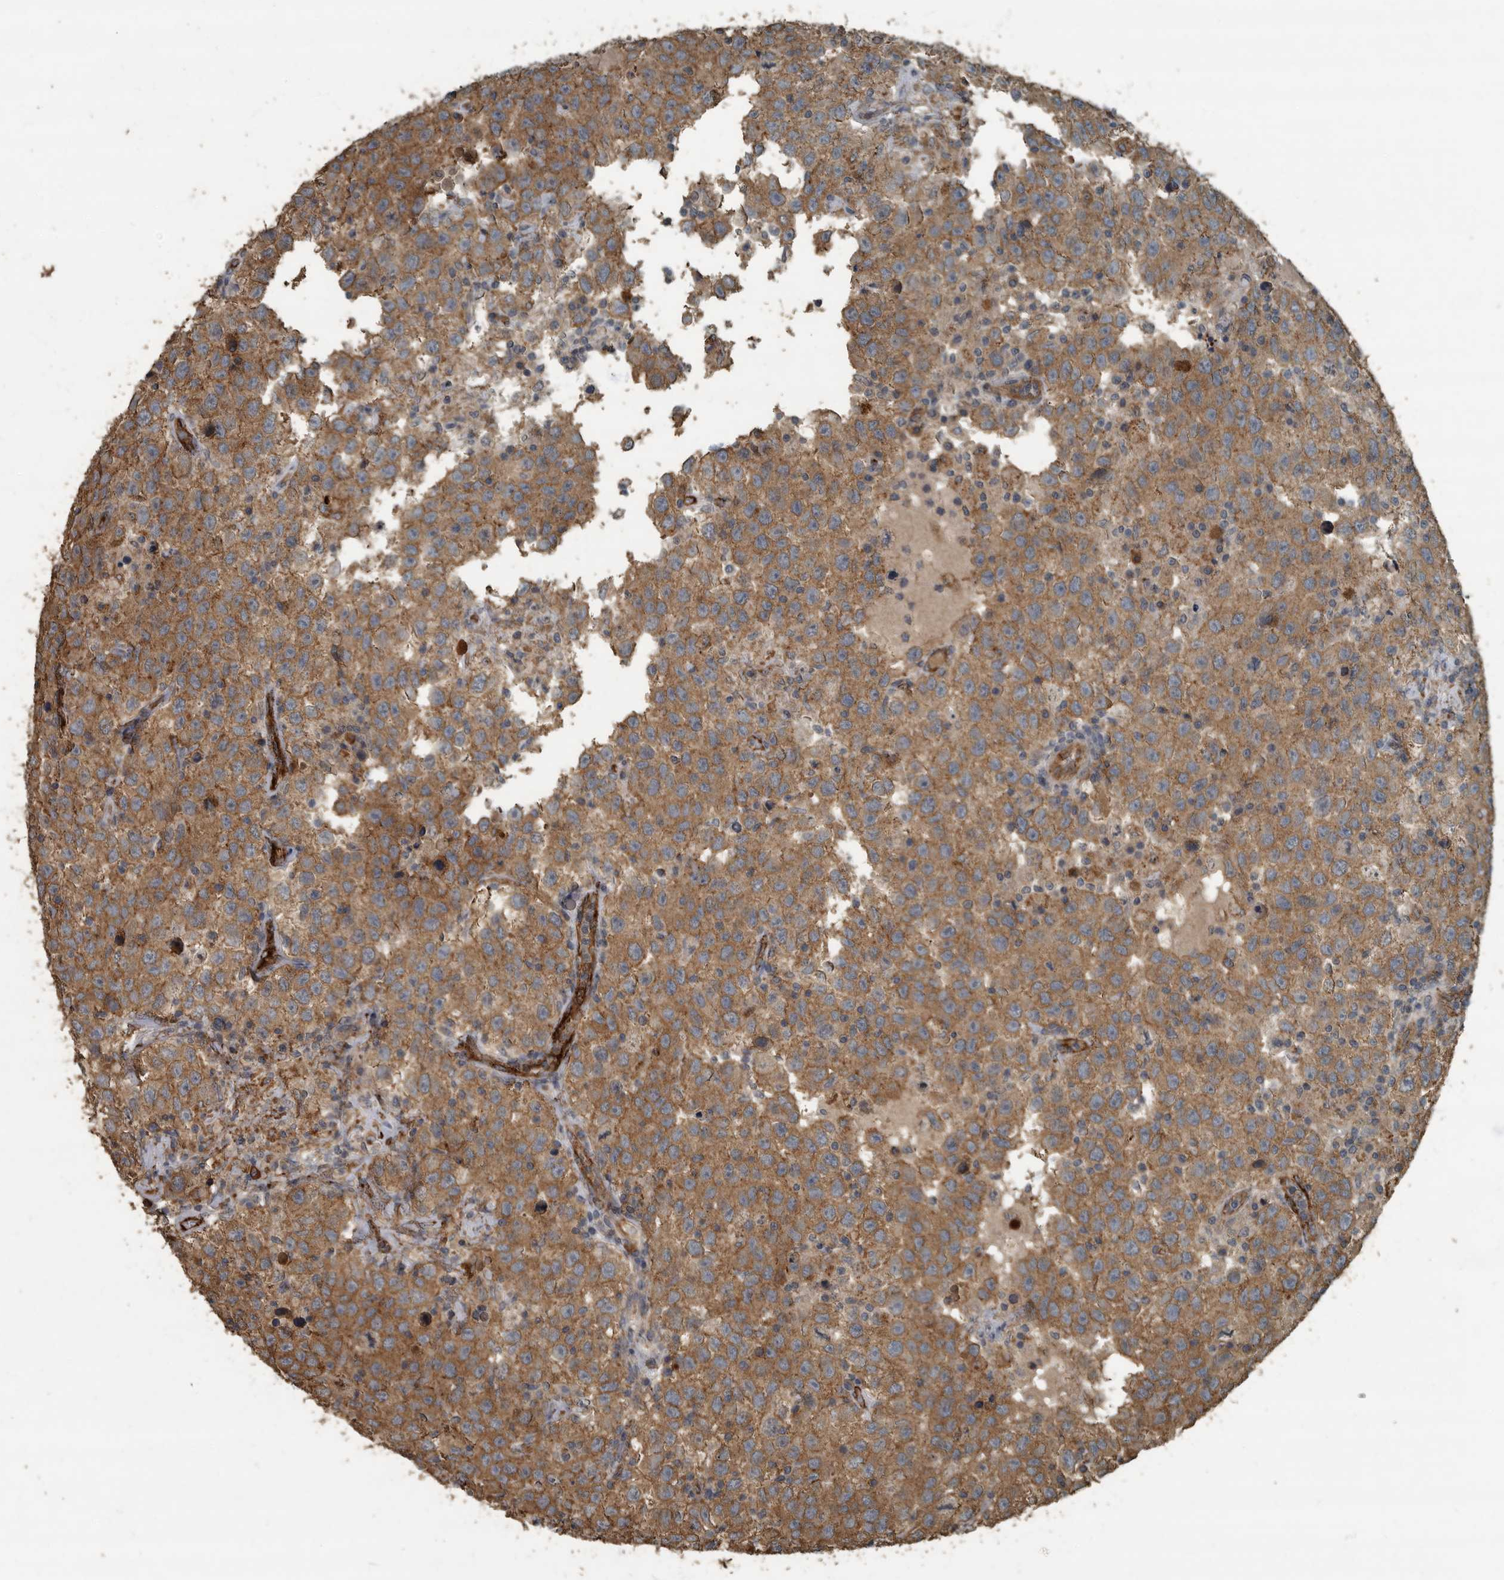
{"staining": {"intensity": "moderate", "quantity": ">75%", "location": "cytoplasmic/membranous"}, "tissue": "testis cancer", "cell_type": "Tumor cells", "image_type": "cancer", "snomed": [{"axis": "morphology", "description": "Seminoma, NOS"}, {"axis": "topography", "description": "Testis"}], "caption": "Immunohistochemical staining of human testis cancer (seminoma) displays moderate cytoplasmic/membranous protein expression in about >75% of tumor cells.", "gene": "IL15RA", "patient": {"sex": "male", "age": 41}}